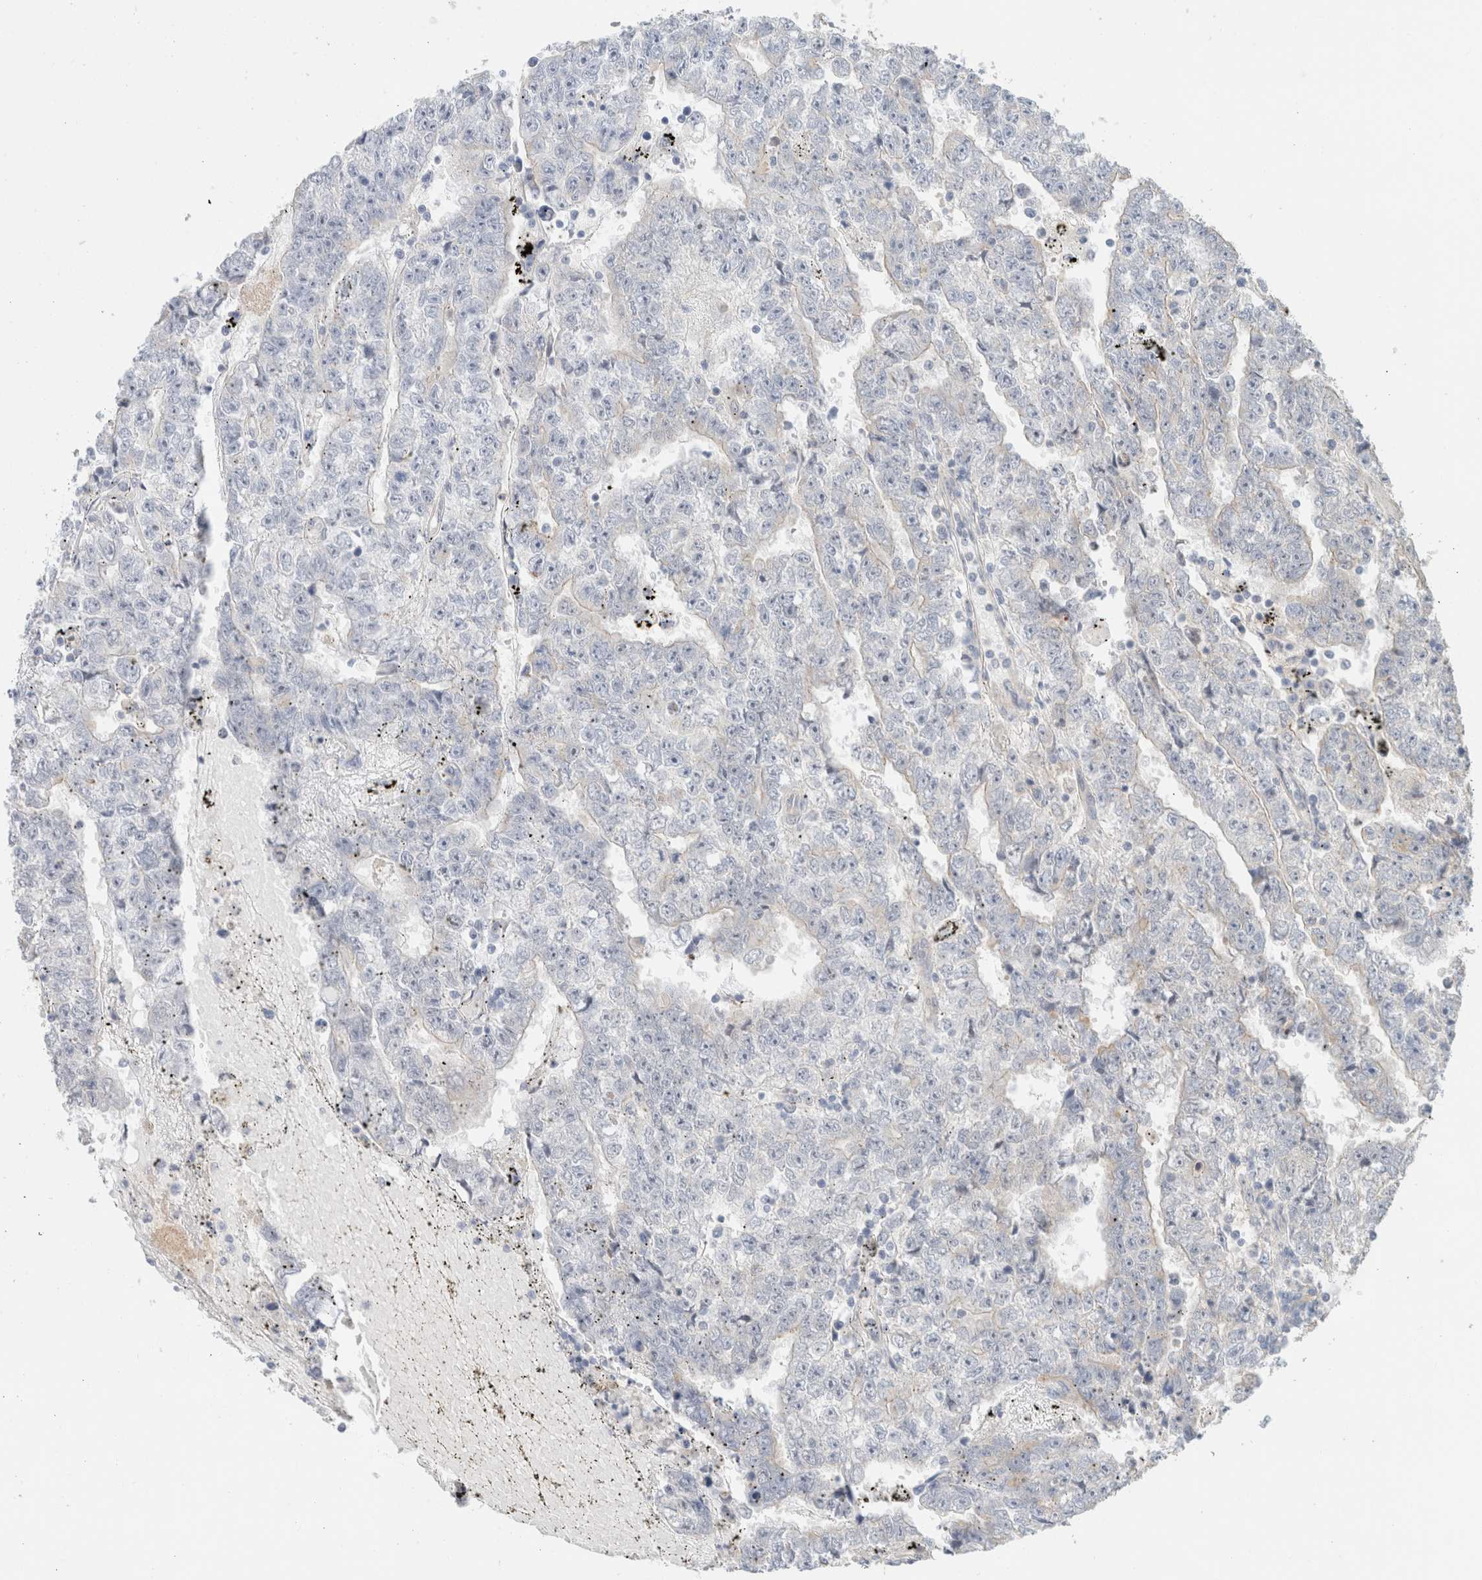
{"staining": {"intensity": "negative", "quantity": "none", "location": "none"}, "tissue": "testis cancer", "cell_type": "Tumor cells", "image_type": "cancer", "snomed": [{"axis": "morphology", "description": "Carcinoma, Embryonal, NOS"}, {"axis": "topography", "description": "Testis"}], "caption": "Tumor cells are negative for protein expression in human testis cancer.", "gene": "ID3", "patient": {"sex": "male", "age": 25}}